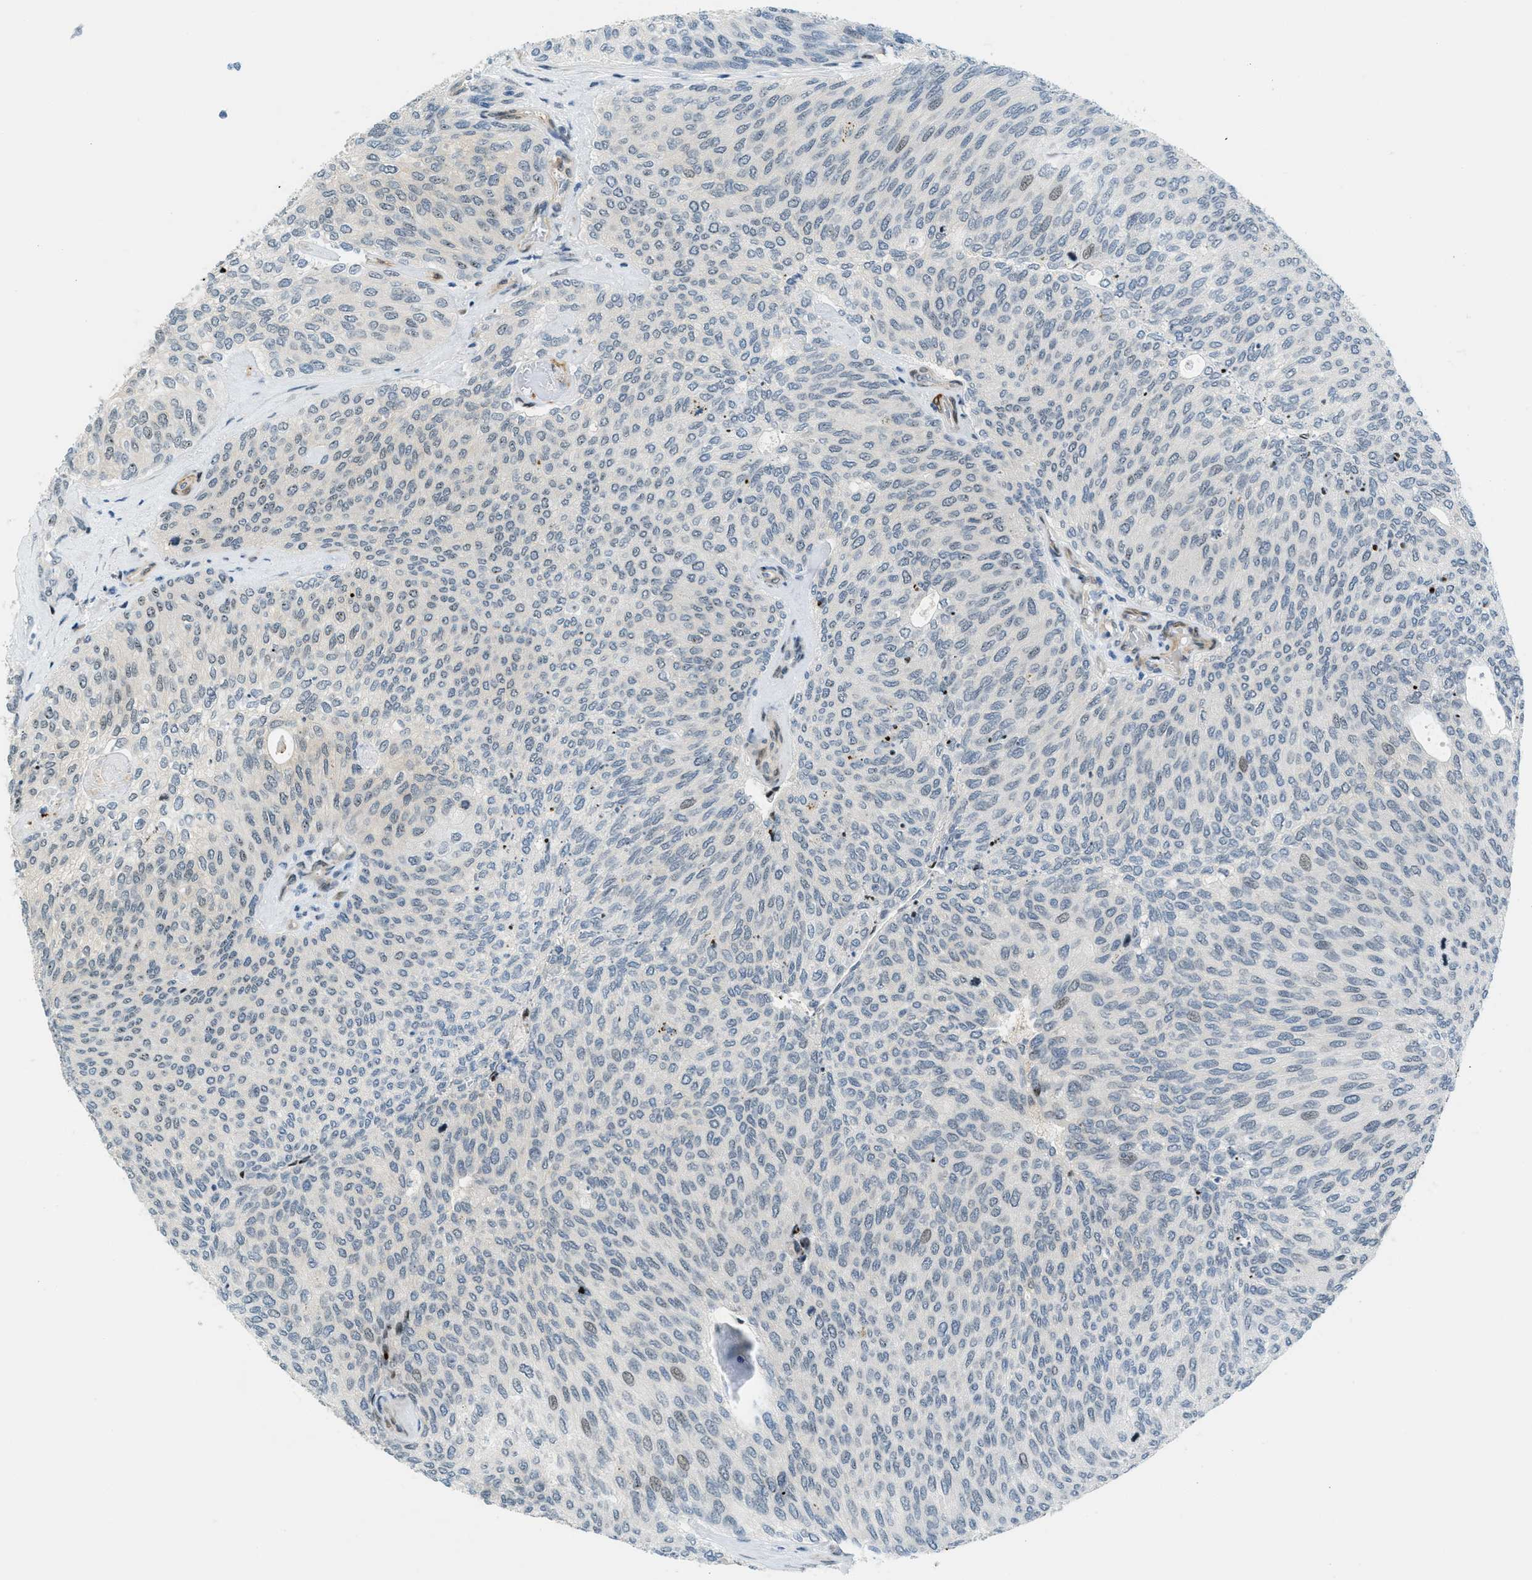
{"staining": {"intensity": "negative", "quantity": "none", "location": "none"}, "tissue": "urothelial cancer", "cell_type": "Tumor cells", "image_type": "cancer", "snomed": [{"axis": "morphology", "description": "Urothelial carcinoma, Low grade"}, {"axis": "topography", "description": "Urinary bladder"}], "caption": "This is an IHC image of human urothelial cancer. There is no staining in tumor cells.", "gene": "ZDHHC23", "patient": {"sex": "female", "age": 79}}